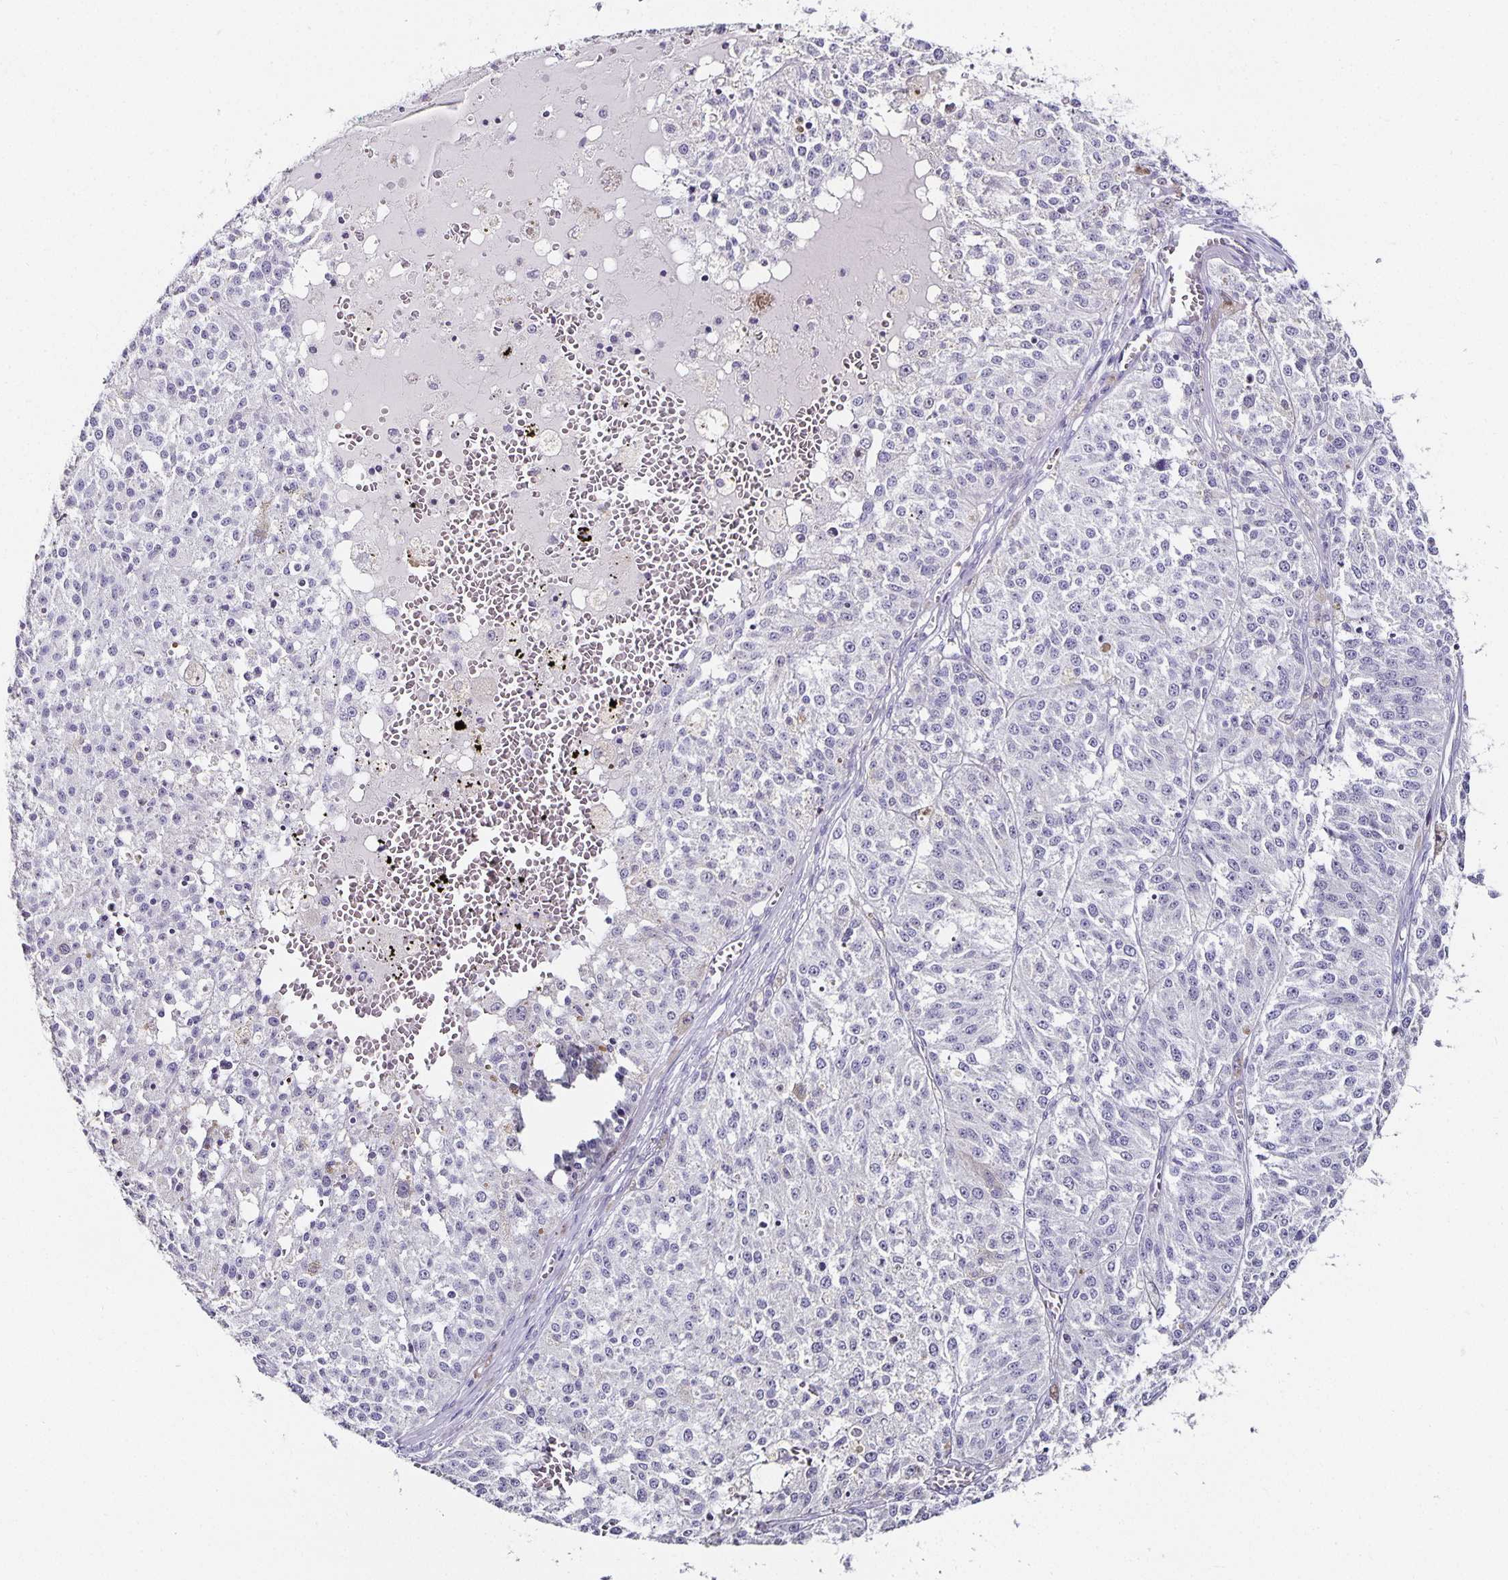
{"staining": {"intensity": "negative", "quantity": "none", "location": "none"}, "tissue": "melanoma", "cell_type": "Tumor cells", "image_type": "cancer", "snomed": [{"axis": "morphology", "description": "Malignant melanoma, Metastatic site"}, {"axis": "topography", "description": "Lymph node"}], "caption": "Human melanoma stained for a protein using immunohistochemistry (IHC) displays no positivity in tumor cells.", "gene": "CHGA", "patient": {"sex": "female", "age": 64}}